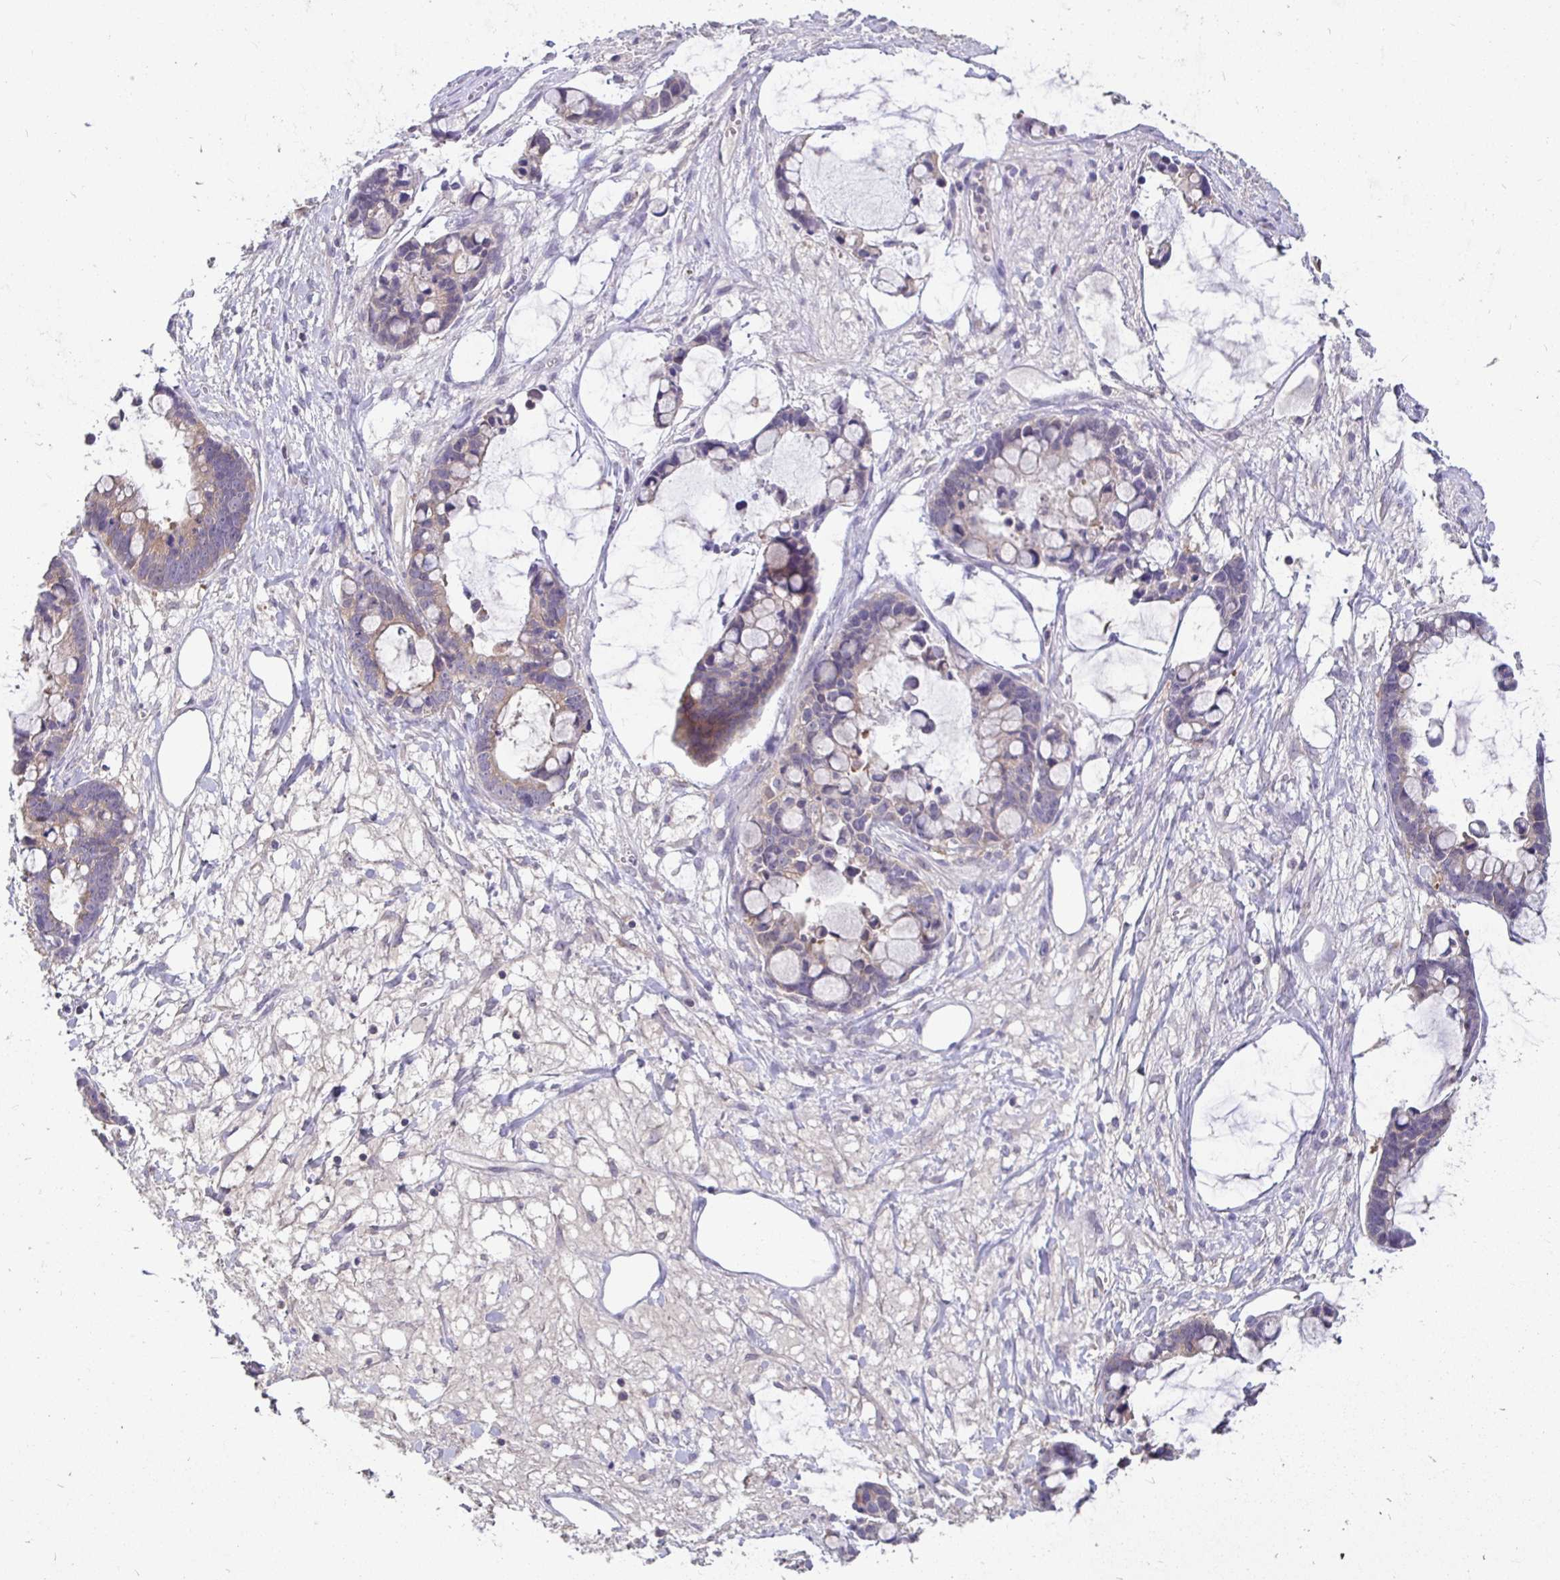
{"staining": {"intensity": "negative", "quantity": "none", "location": "none"}, "tissue": "ovarian cancer", "cell_type": "Tumor cells", "image_type": "cancer", "snomed": [{"axis": "morphology", "description": "Cystadenocarcinoma, mucinous, NOS"}, {"axis": "topography", "description": "Ovary"}], "caption": "High magnification brightfield microscopy of mucinous cystadenocarcinoma (ovarian) stained with DAB (brown) and counterstained with hematoxylin (blue): tumor cells show no significant staining.", "gene": "KIF21A", "patient": {"sex": "female", "age": 63}}